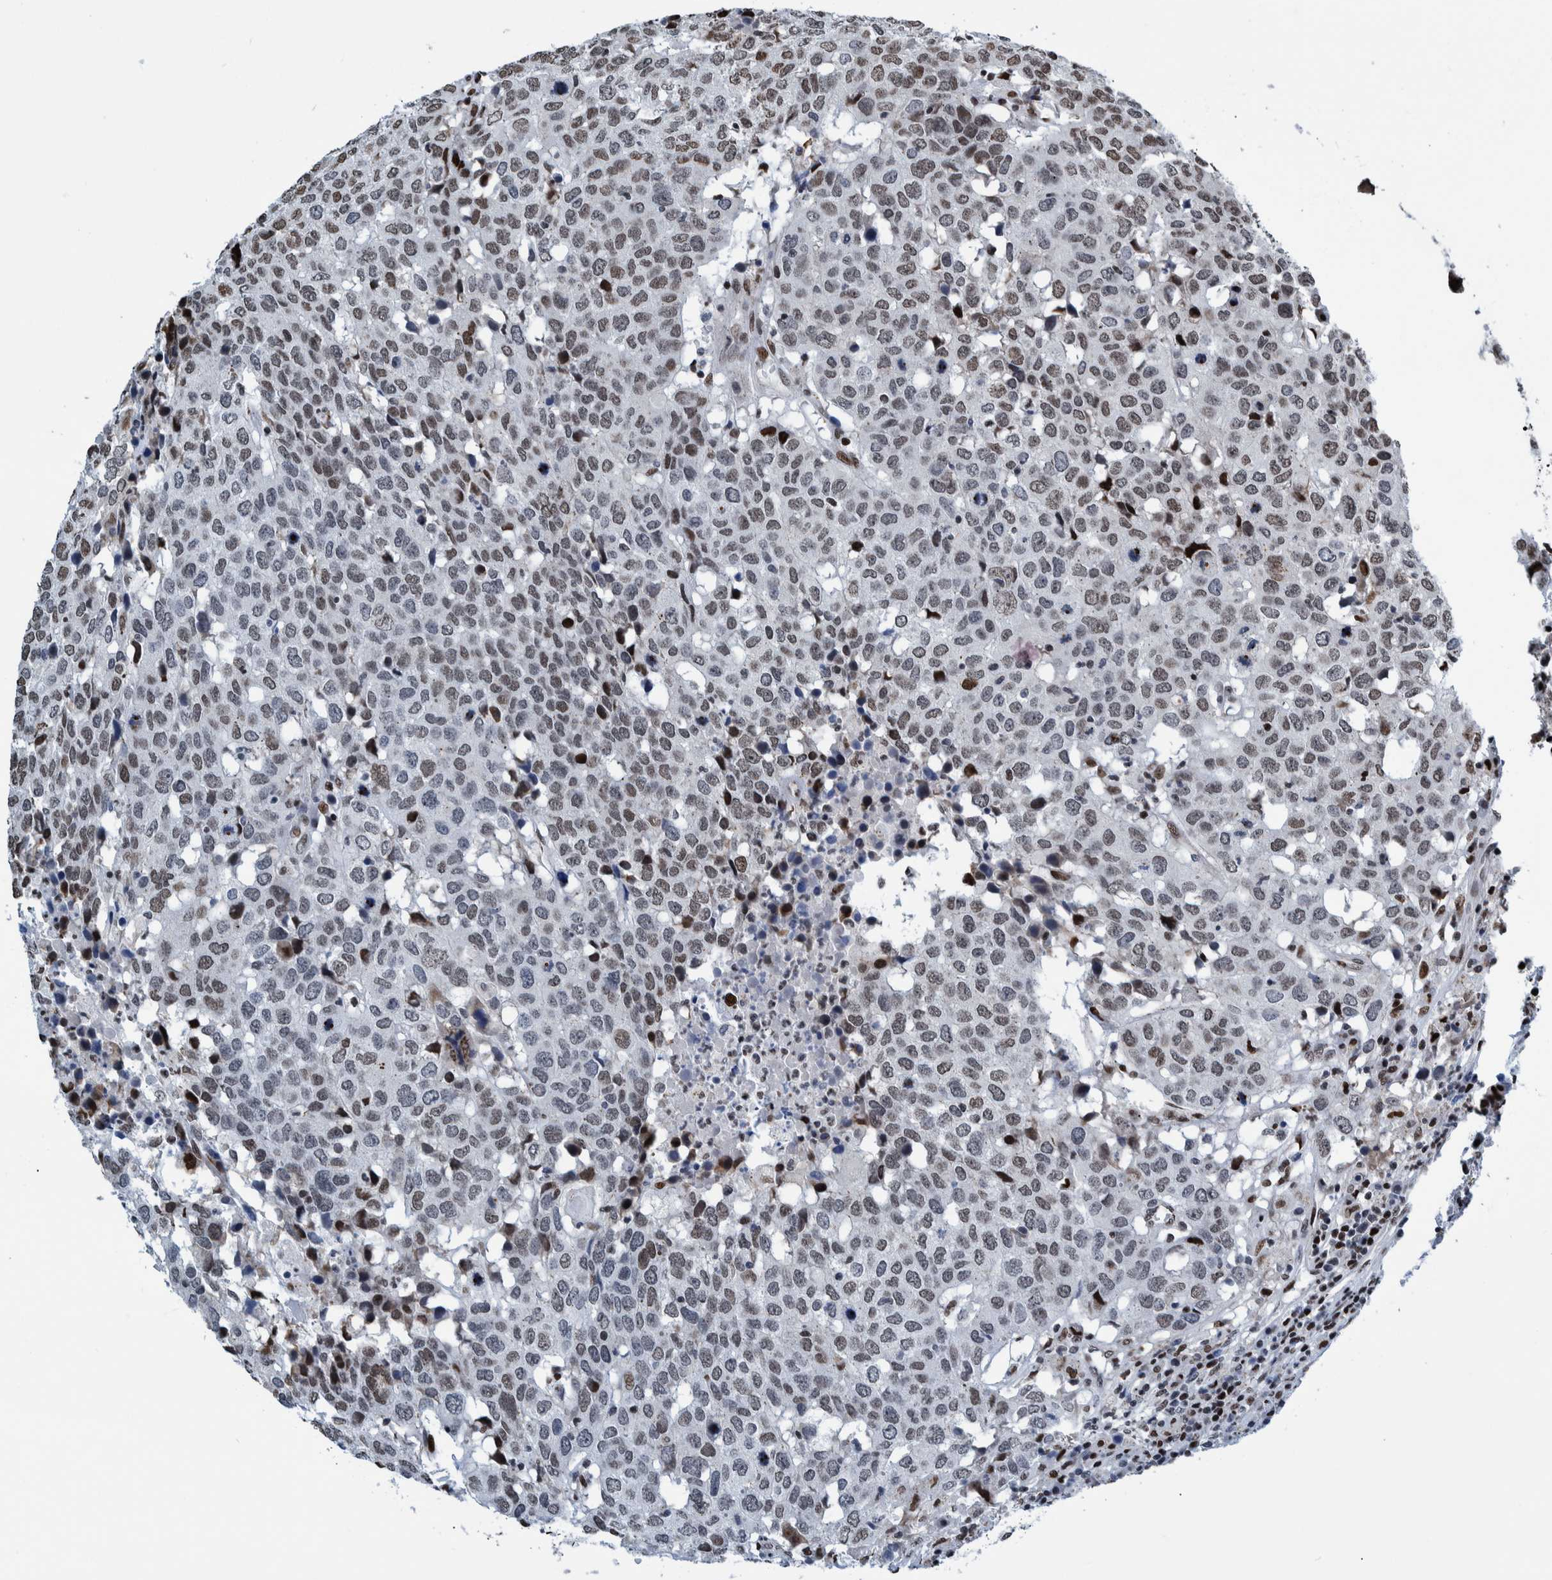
{"staining": {"intensity": "moderate", "quantity": "25%-75%", "location": "nuclear"}, "tissue": "head and neck cancer", "cell_type": "Tumor cells", "image_type": "cancer", "snomed": [{"axis": "morphology", "description": "Squamous cell carcinoma, NOS"}, {"axis": "topography", "description": "Head-Neck"}], "caption": "Protein expression analysis of human squamous cell carcinoma (head and neck) reveals moderate nuclear expression in approximately 25%-75% of tumor cells.", "gene": "HEATR9", "patient": {"sex": "male", "age": 66}}